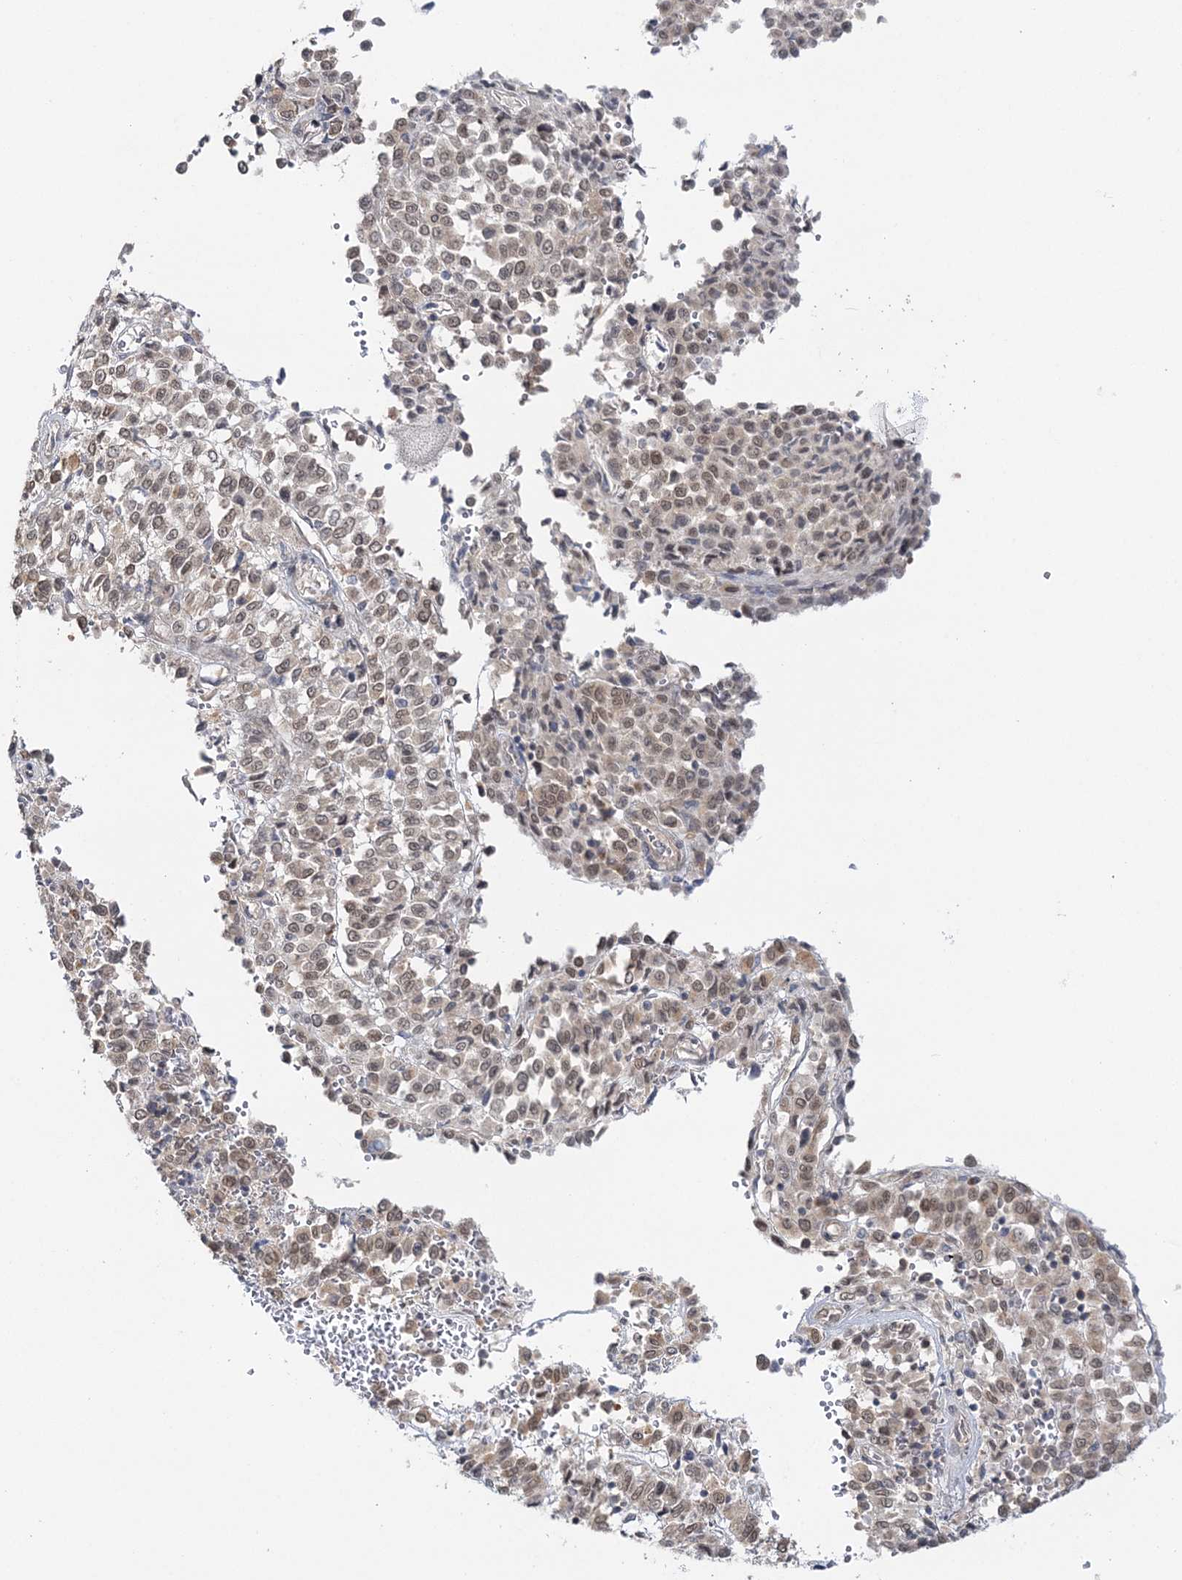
{"staining": {"intensity": "moderate", "quantity": ">75%", "location": "nuclear"}, "tissue": "melanoma", "cell_type": "Tumor cells", "image_type": "cancer", "snomed": [{"axis": "morphology", "description": "Malignant melanoma, Metastatic site"}, {"axis": "topography", "description": "Pancreas"}], "caption": "High-magnification brightfield microscopy of melanoma stained with DAB (brown) and counterstained with hematoxylin (blue). tumor cells exhibit moderate nuclear staining is present in about>75% of cells.", "gene": "ZFAND6", "patient": {"sex": "female", "age": 30}}